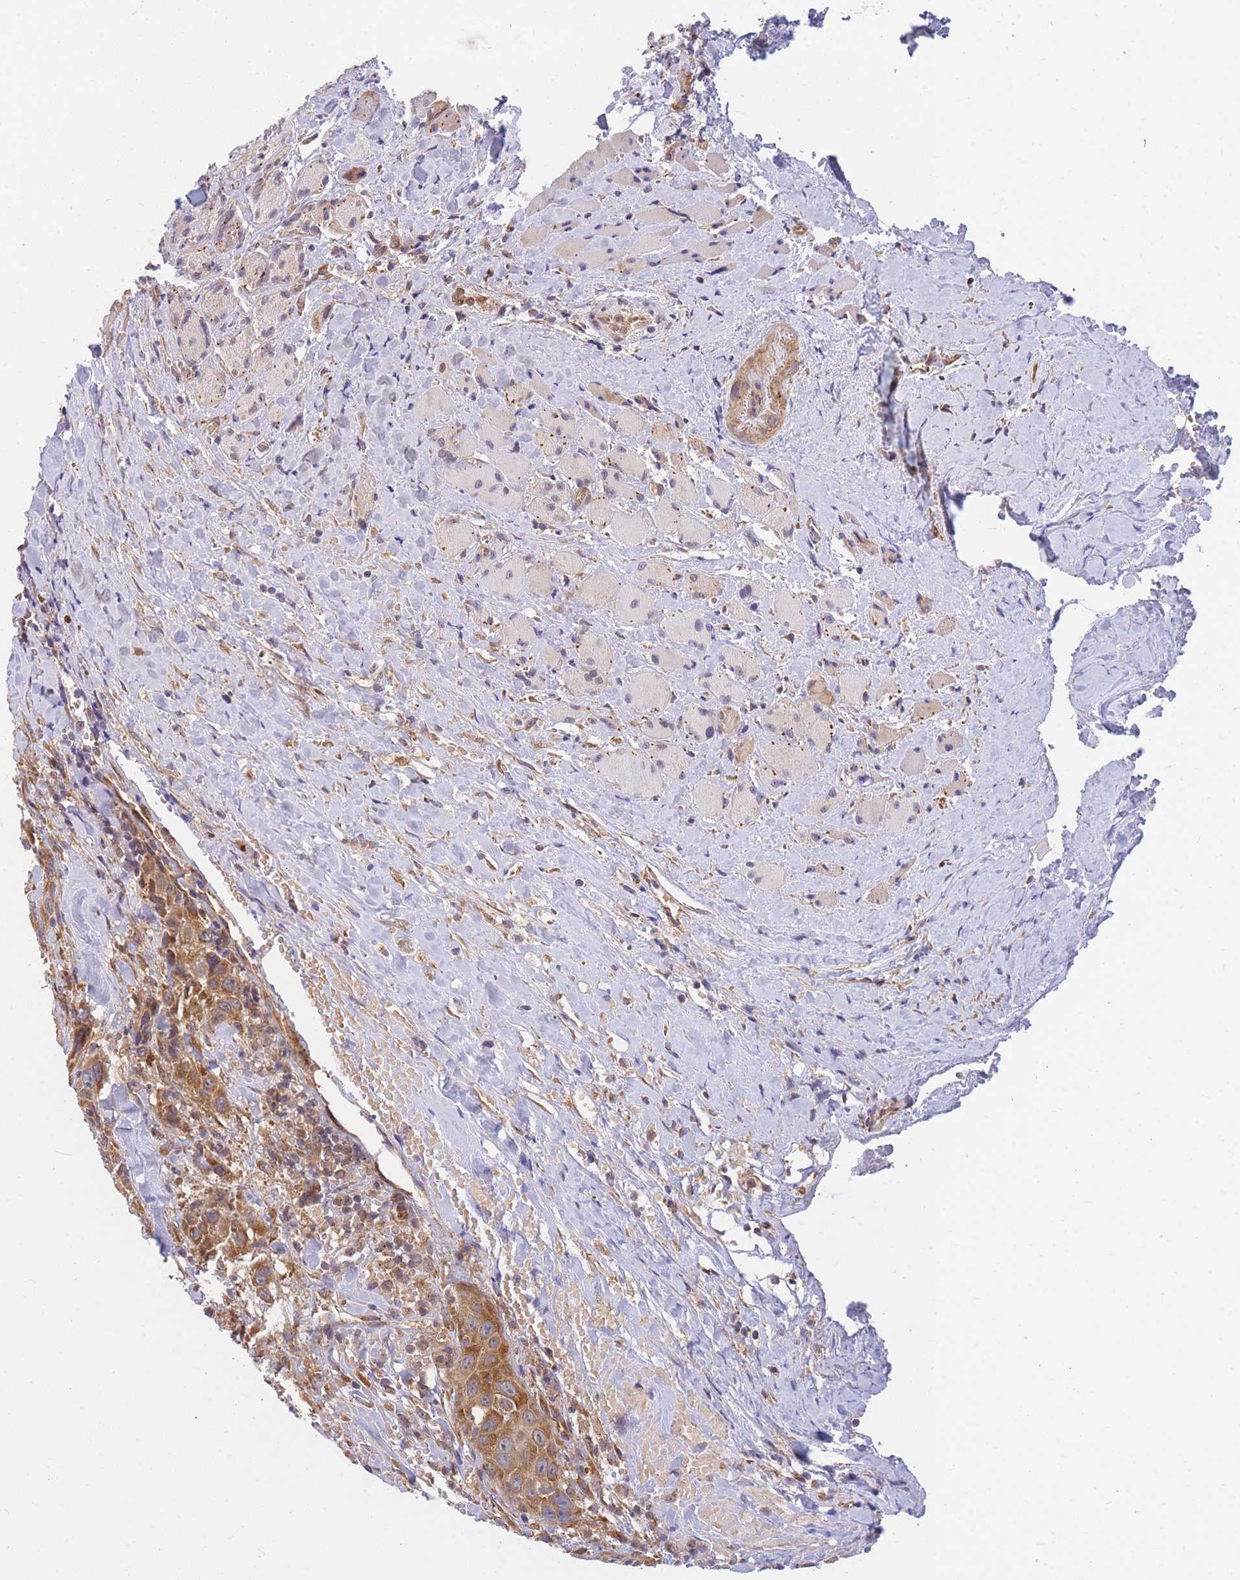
{"staining": {"intensity": "moderate", "quantity": ">75%", "location": "cytoplasmic/membranous"}, "tissue": "head and neck cancer", "cell_type": "Tumor cells", "image_type": "cancer", "snomed": [{"axis": "morphology", "description": "Squamous cell carcinoma, NOS"}, {"axis": "topography", "description": "Head-Neck"}], "caption": "This micrograph shows squamous cell carcinoma (head and neck) stained with immunohistochemistry to label a protein in brown. The cytoplasmic/membranous of tumor cells show moderate positivity for the protein. Nuclei are counter-stained blue.", "gene": "MRPL23", "patient": {"sex": "male", "age": 81}}